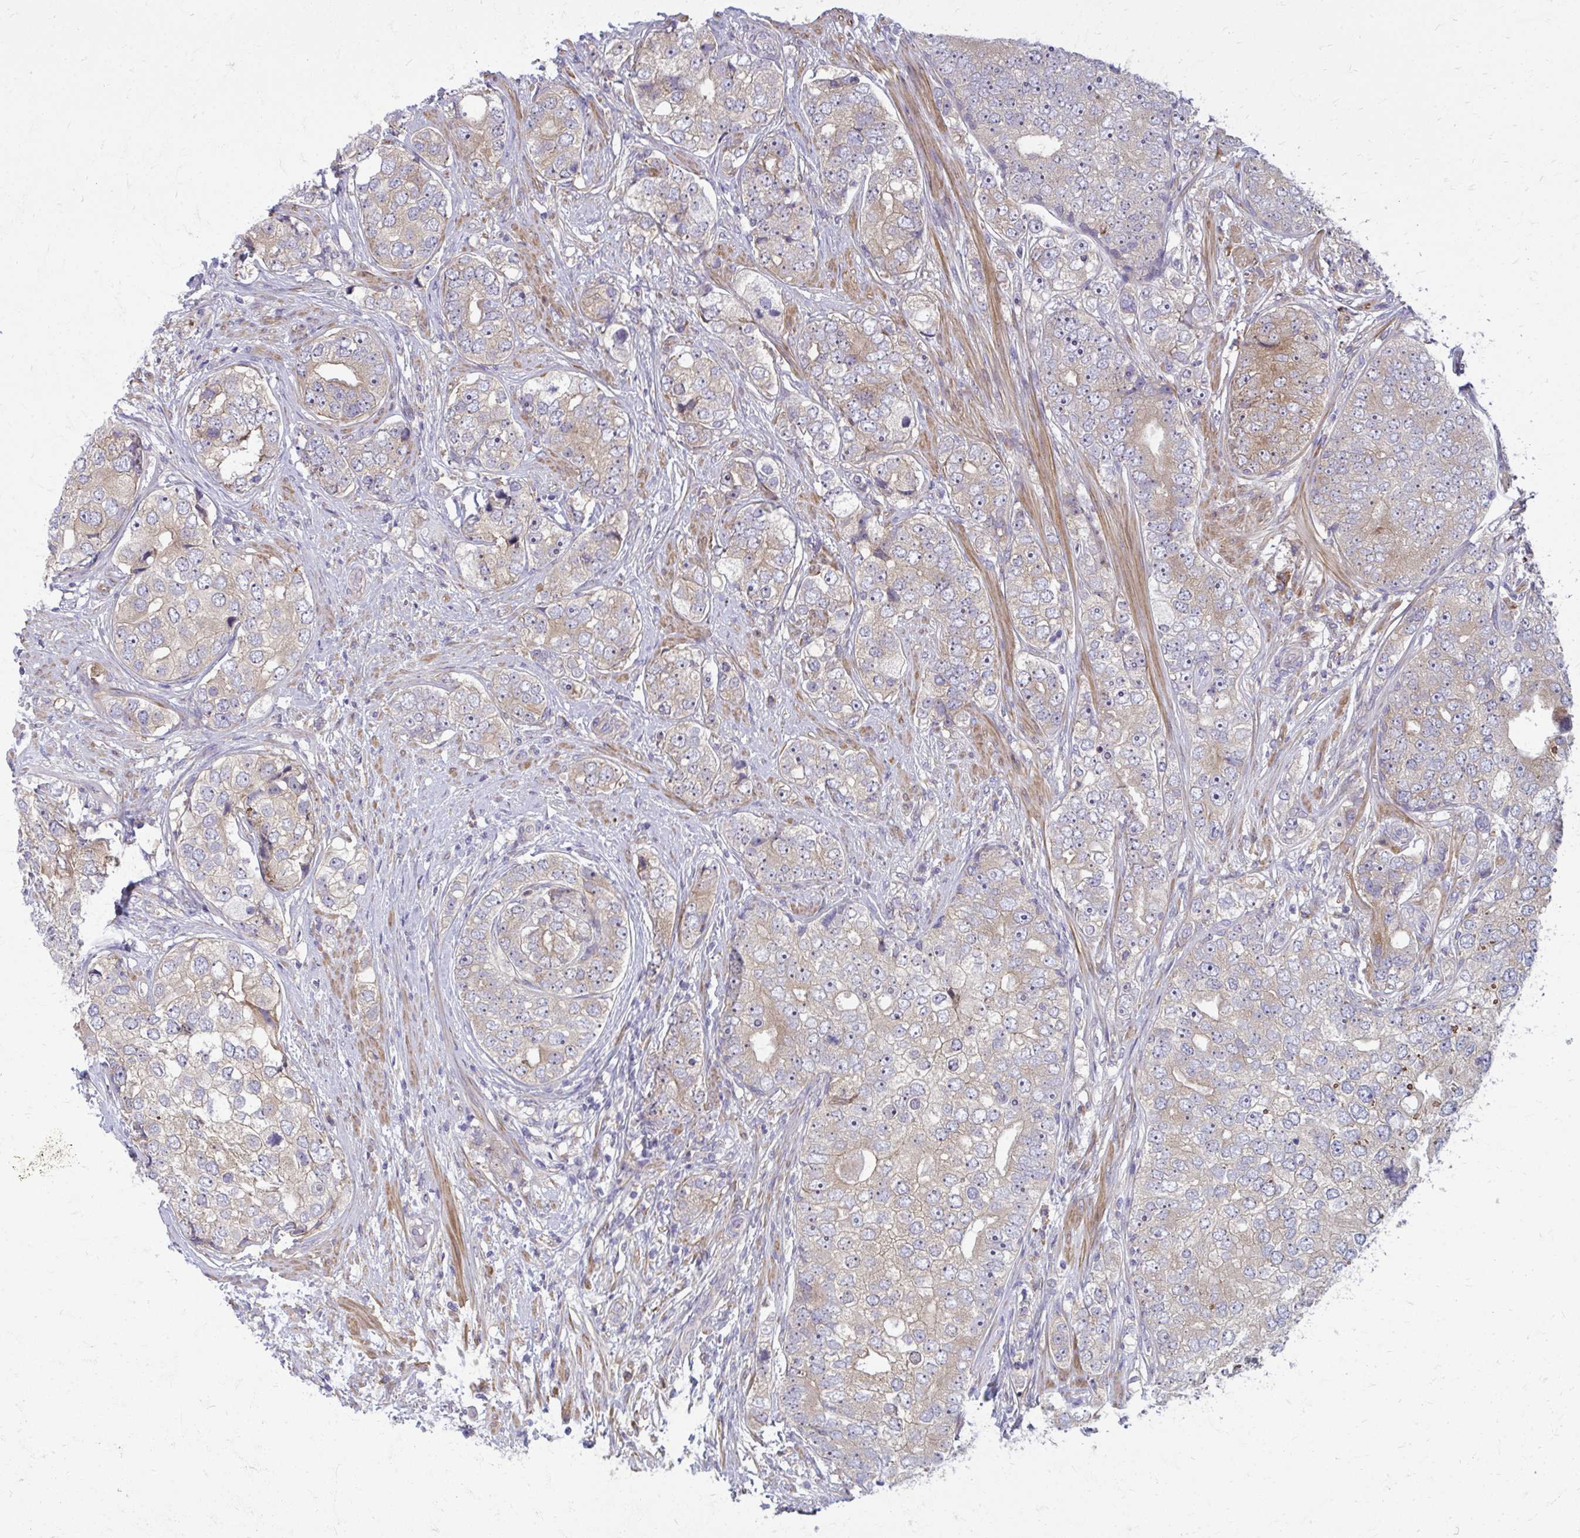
{"staining": {"intensity": "moderate", "quantity": "25%-75%", "location": "cytoplasmic/membranous"}, "tissue": "prostate cancer", "cell_type": "Tumor cells", "image_type": "cancer", "snomed": [{"axis": "morphology", "description": "Adenocarcinoma, High grade"}, {"axis": "topography", "description": "Prostate"}], "caption": "Approximately 25%-75% of tumor cells in prostate cancer (adenocarcinoma (high-grade)) exhibit moderate cytoplasmic/membranous protein positivity as visualized by brown immunohistochemical staining.", "gene": "CEMP1", "patient": {"sex": "male", "age": 60}}